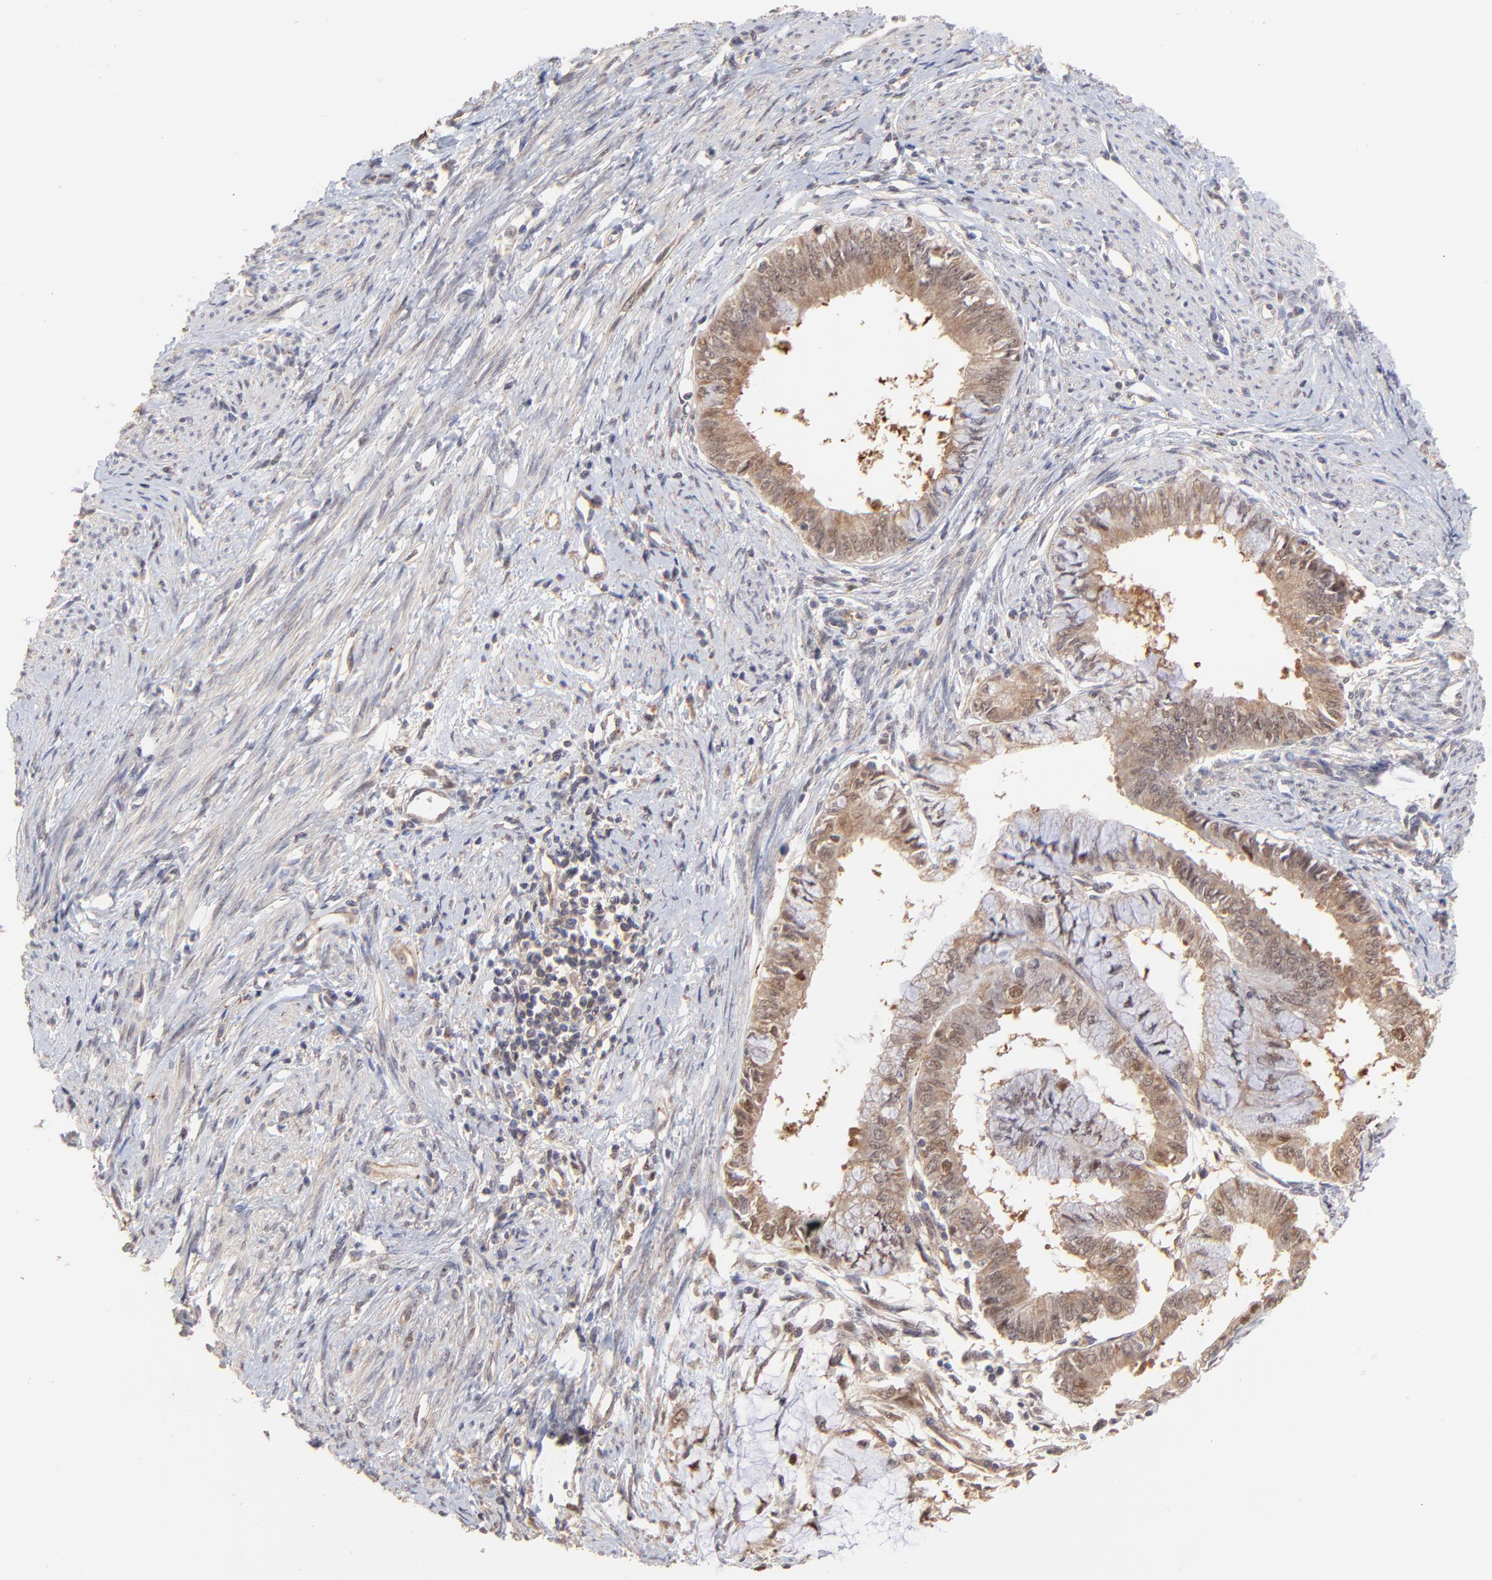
{"staining": {"intensity": "moderate", "quantity": "25%-75%", "location": "cytoplasmic/membranous,nuclear"}, "tissue": "endometrial cancer", "cell_type": "Tumor cells", "image_type": "cancer", "snomed": [{"axis": "morphology", "description": "Adenocarcinoma, NOS"}, {"axis": "topography", "description": "Endometrium"}], "caption": "Adenocarcinoma (endometrial) stained with immunohistochemistry (IHC) shows moderate cytoplasmic/membranous and nuclear staining in approximately 25%-75% of tumor cells.", "gene": "PSMD14", "patient": {"sex": "female", "age": 76}}